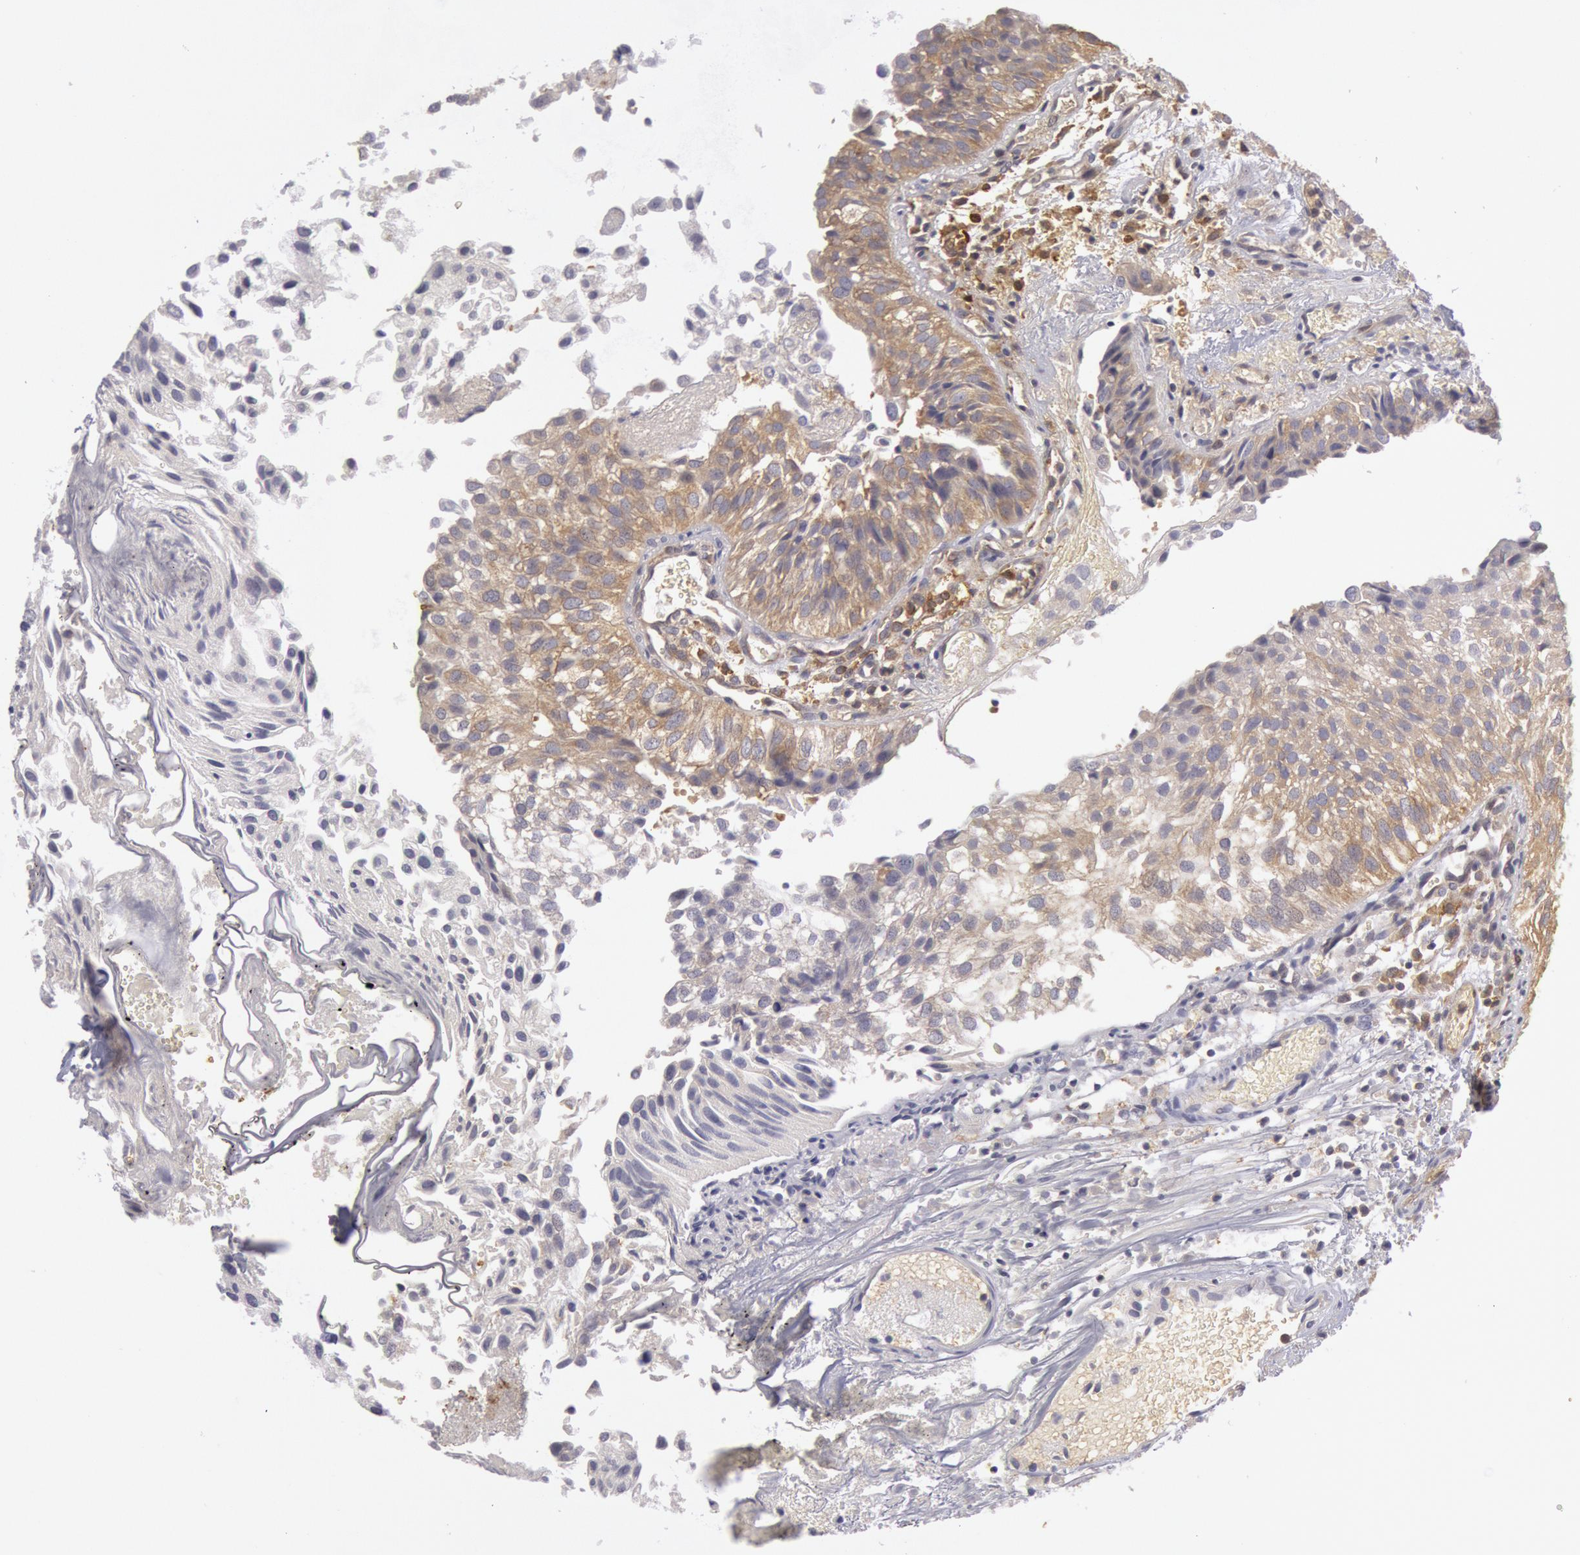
{"staining": {"intensity": "weak", "quantity": ">75%", "location": "cytoplasmic/membranous"}, "tissue": "urothelial cancer", "cell_type": "Tumor cells", "image_type": "cancer", "snomed": [{"axis": "morphology", "description": "Urothelial carcinoma, Low grade"}, {"axis": "topography", "description": "Urinary bladder"}], "caption": "Immunohistochemical staining of urothelial carcinoma (low-grade) reveals low levels of weak cytoplasmic/membranous protein positivity in approximately >75% of tumor cells.", "gene": "IKBKB", "patient": {"sex": "female", "age": 89}}